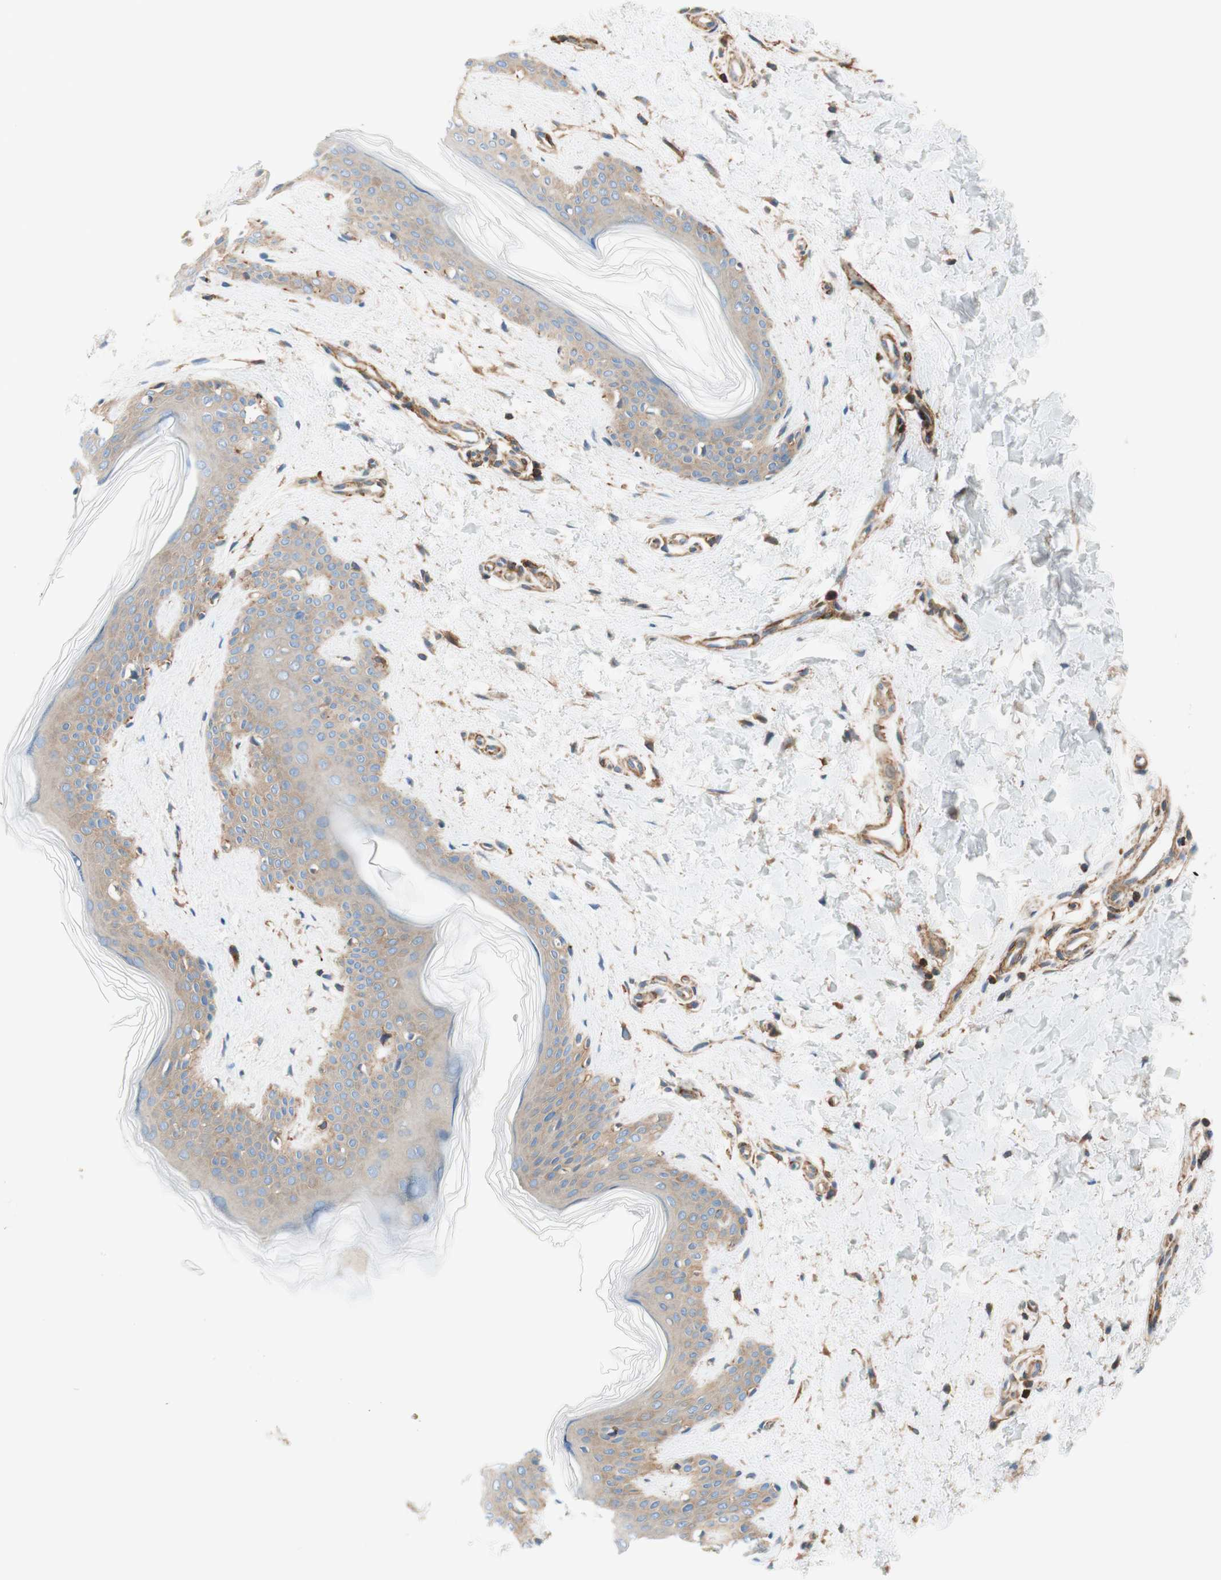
{"staining": {"intensity": "moderate", "quantity": ">75%", "location": "cytoplasmic/membranous"}, "tissue": "skin", "cell_type": "Fibroblasts", "image_type": "normal", "snomed": [{"axis": "morphology", "description": "Normal tissue, NOS"}, {"axis": "topography", "description": "Skin"}], "caption": "A high-resolution image shows IHC staining of benign skin, which shows moderate cytoplasmic/membranous staining in approximately >75% of fibroblasts.", "gene": "VPS26A", "patient": {"sex": "female", "age": 41}}